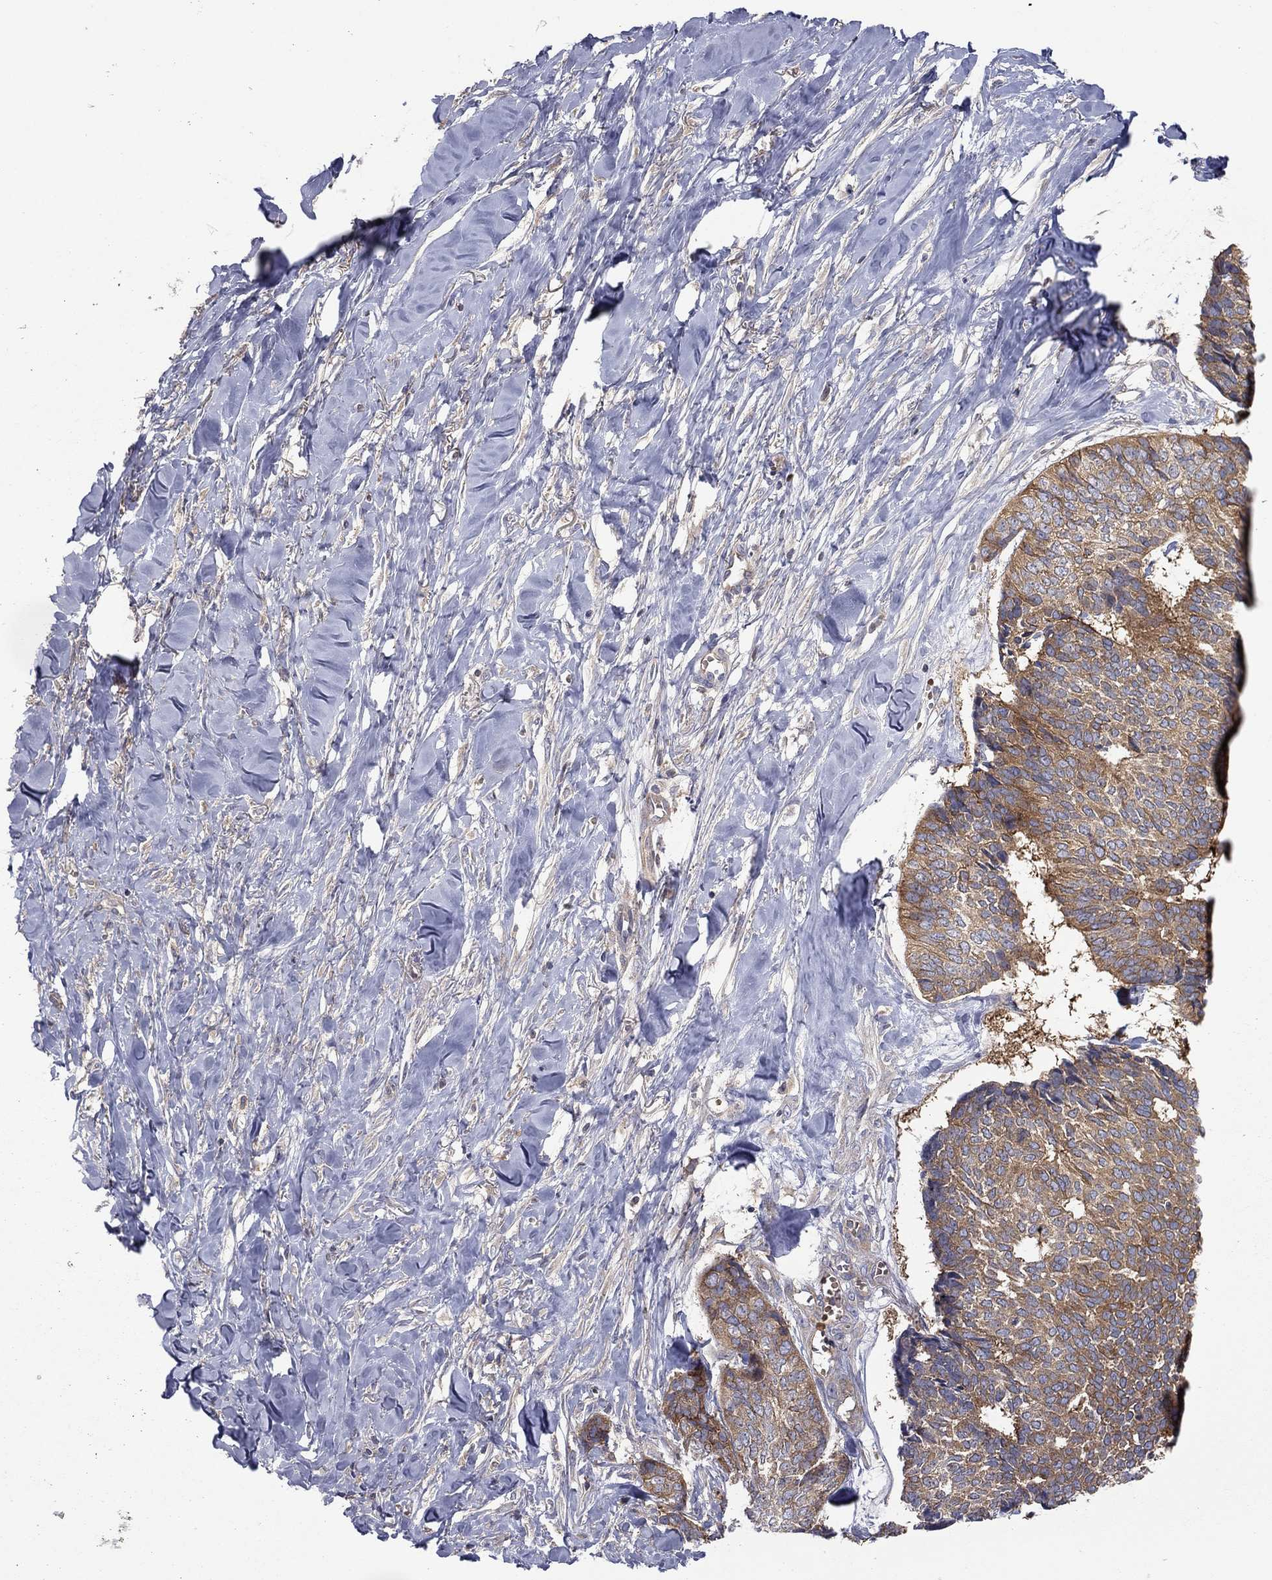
{"staining": {"intensity": "strong", "quantity": "25%-75%", "location": "cytoplasmic/membranous"}, "tissue": "skin cancer", "cell_type": "Tumor cells", "image_type": "cancer", "snomed": [{"axis": "morphology", "description": "Basal cell carcinoma"}, {"axis": "topography", "description": "Skin"}], "caption": "Tumor cells show strong cytoplasmic/membranous expression in approximately 25%-75% of cells in skin basal cell carcinoma. (IHC, brightfield microscopy, high magnification).", "gene": "RNF123", "patient": {"sex": "male", "age": 86}}